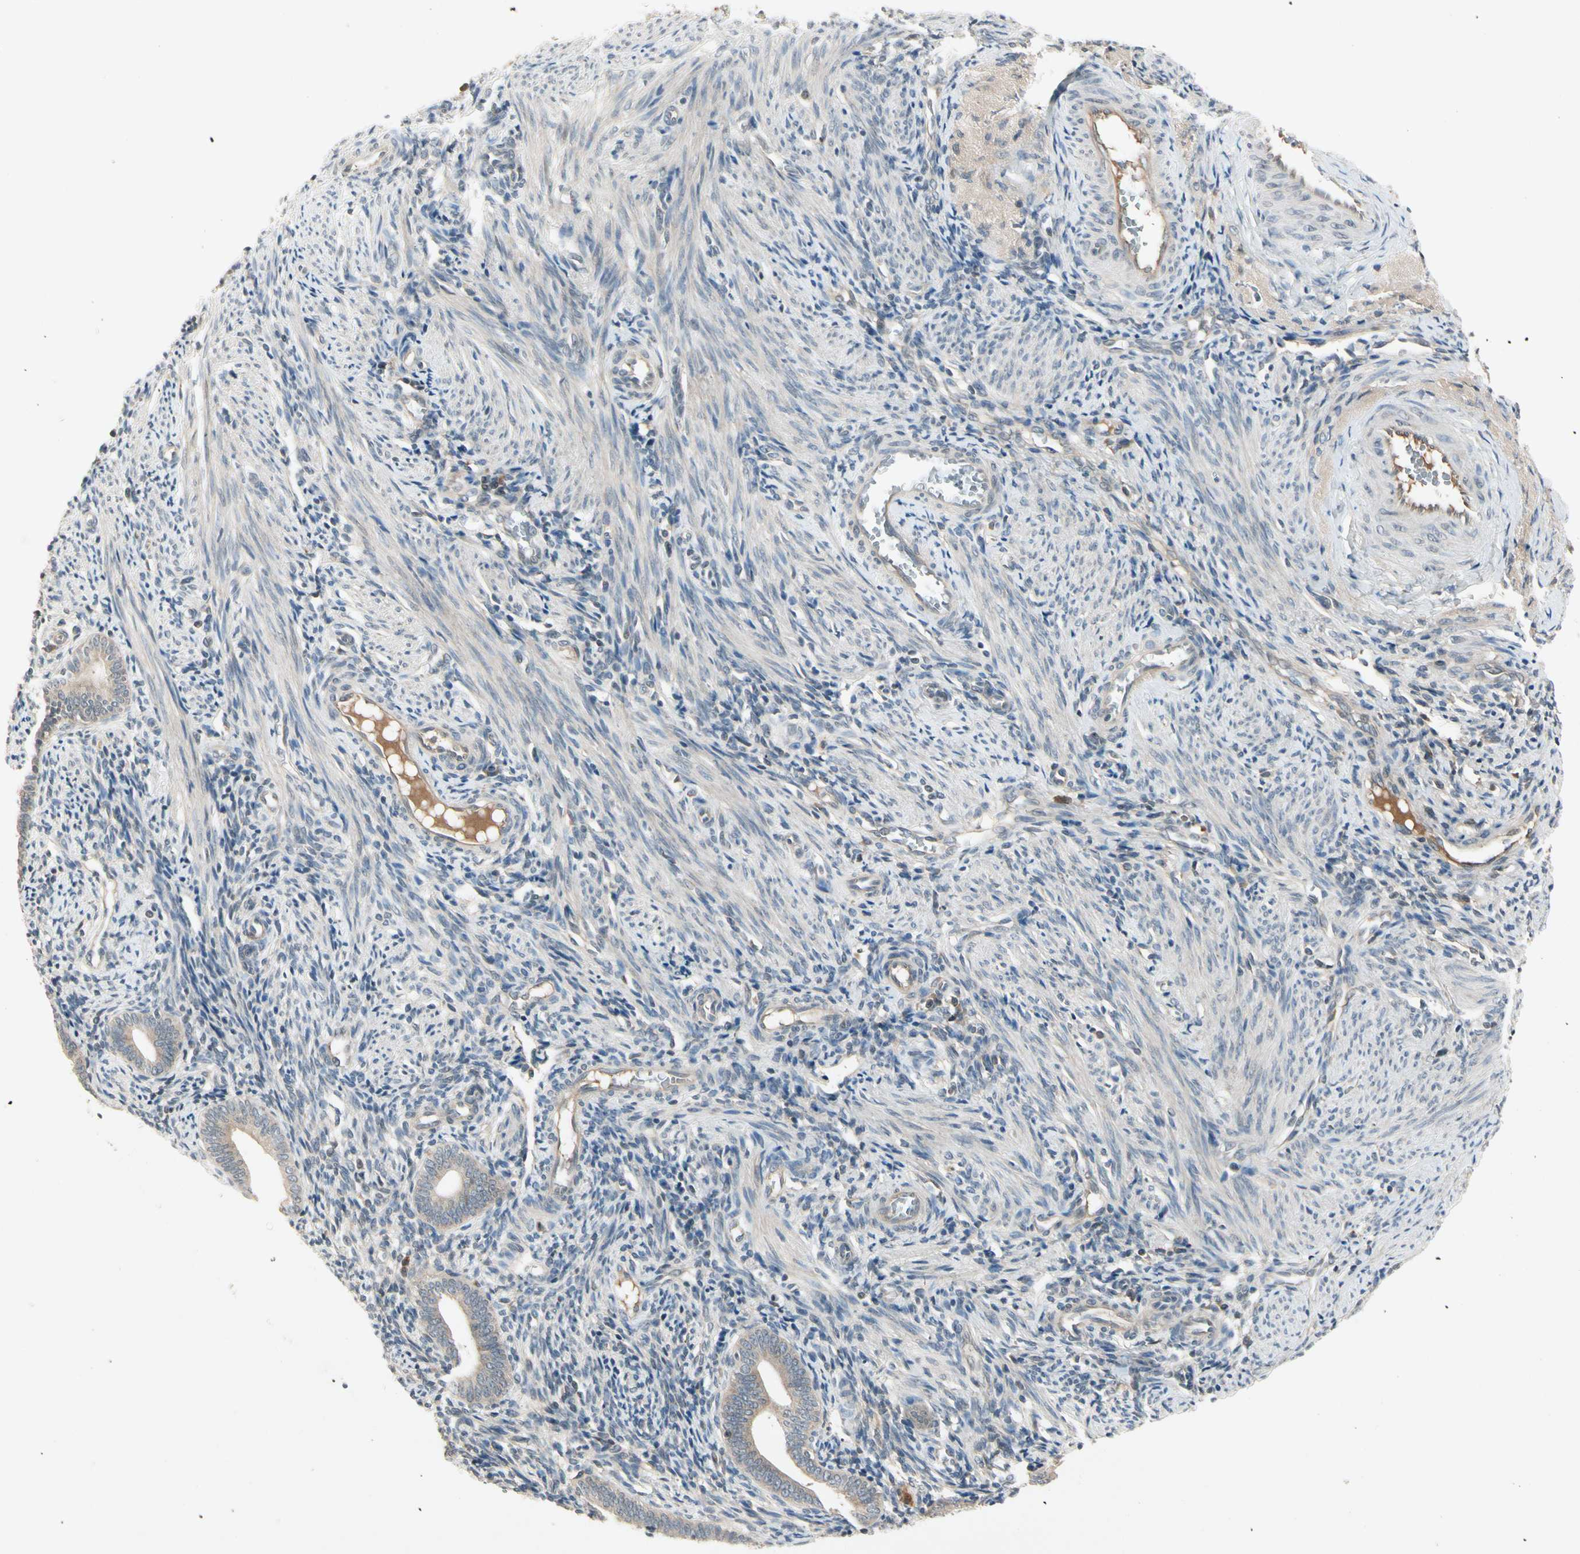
{"staining": {"intensity": "weak", "quantity": "25%-75%", "location": "cytoplasmic/membranous"}, "tissue": "endometrium", "cell_type": "Cells in endometrial stroma", "image_type": "normal", "snomed": [{"axis": "morphology", "description": "Normal tissue, NOS"}, {"axis": "topography", "description": "Uterus"}, {"axis": "topography", "description": "Endometrium"}], "caption": "Immunohistochemistry histopathology image of benign endometrium: endometrium stained using immunohistochemistry (IHC) displays low levels of weak protein expression localized specifically in the cytoplasmic/membranous of cells in endometrial stroma, appearing as a cytoplasmic/membranous brown color.", "gene": "CCL4", "patient": {"sex": "female", "age": 33}}